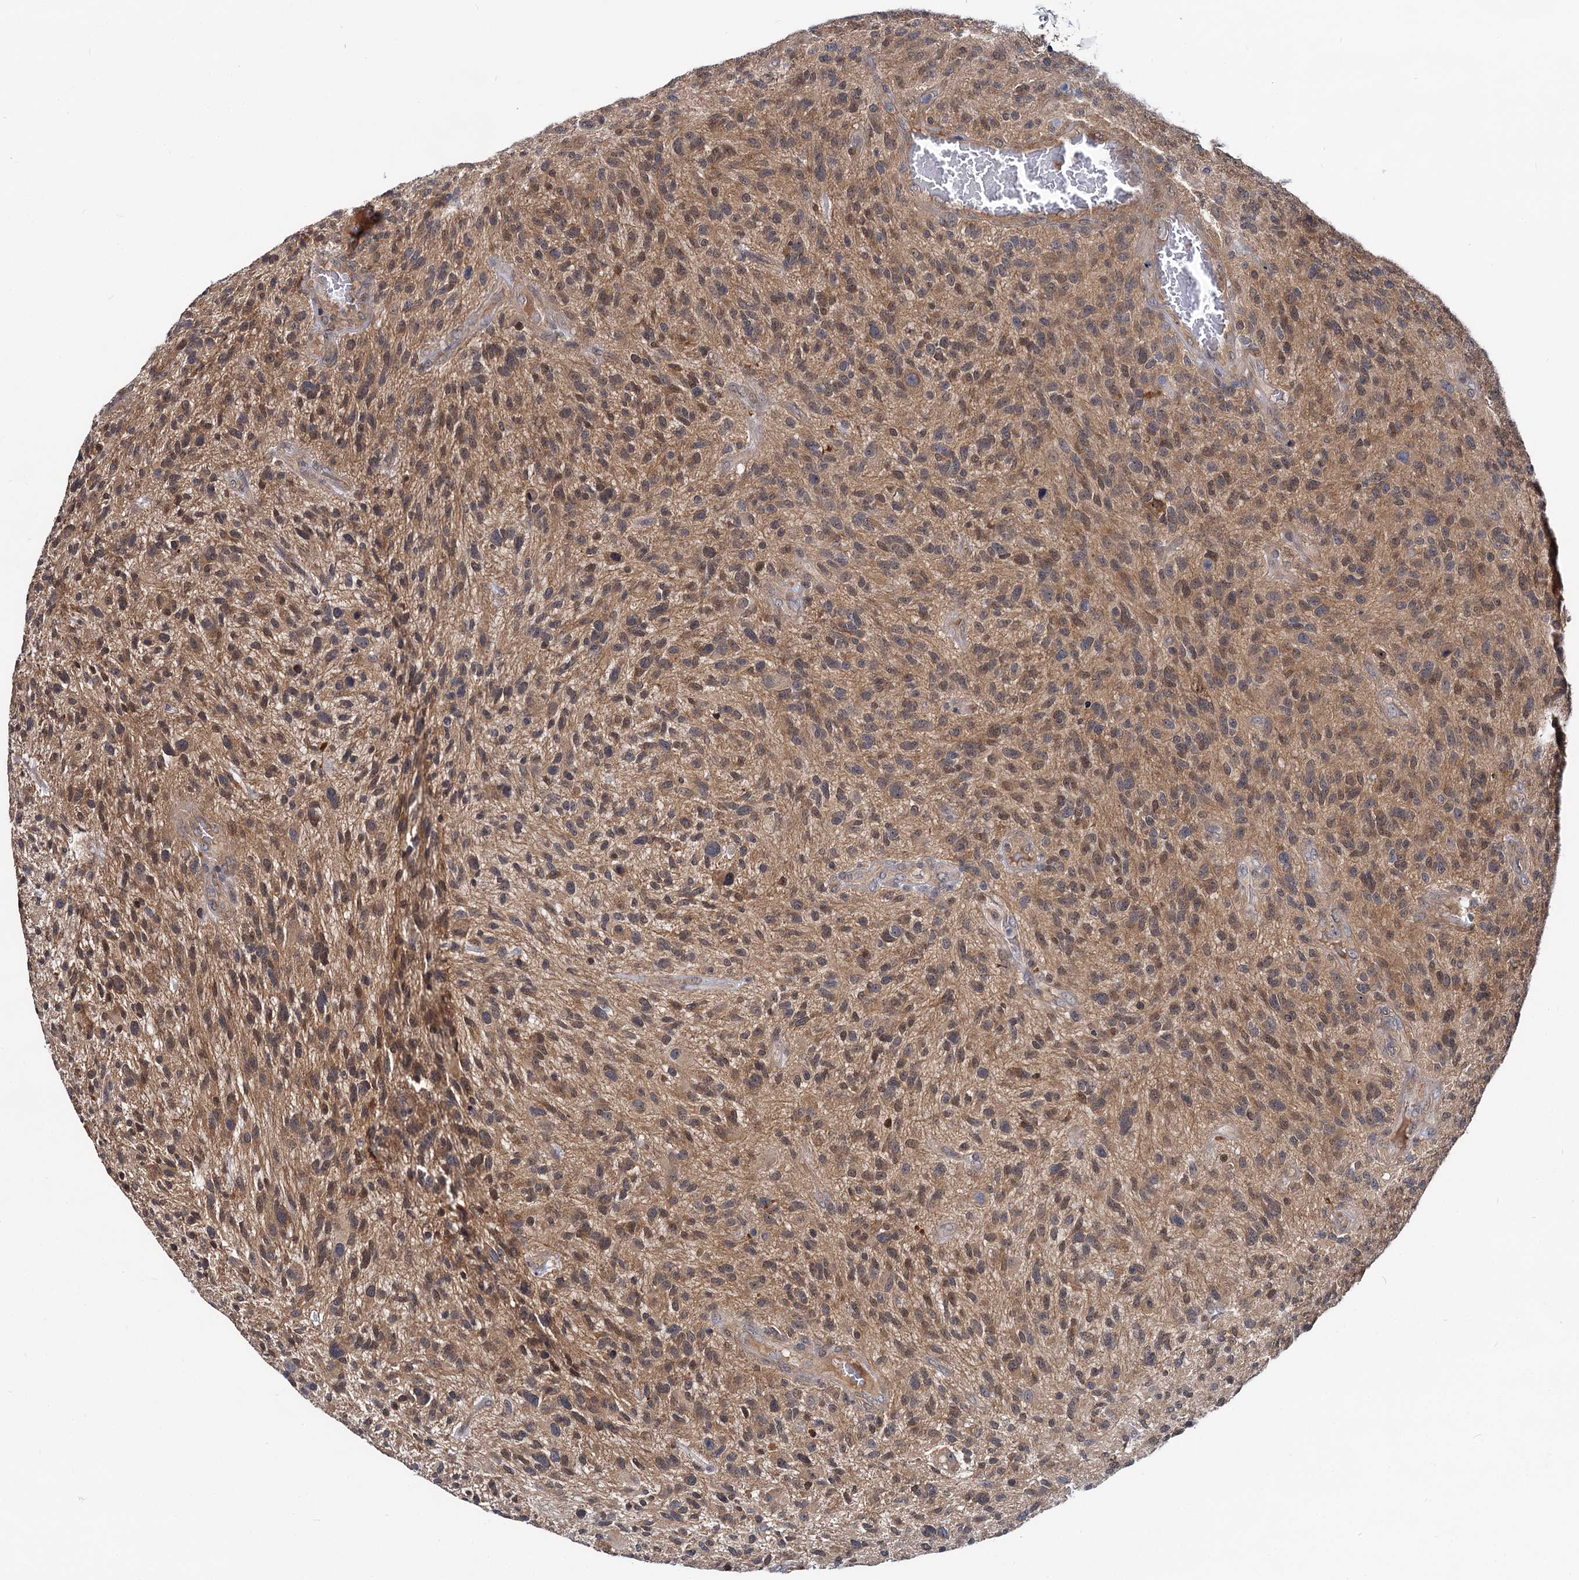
{"staining": {"intensity": "moderate", "quantity": ">75%", "location": "cytoplasmic/membranous,nuclear"}, "tissue": "glioma", "cell_type": "Tumor cells", "image_type": "cancer", "snomed": [{"axis": "morphology", "description": "Glioma, malignant, High grade"}, {"axis": "topography", "description": "Brain"}], "caption": "Immunohistochemical staining of malignant high-grade glioma displays medium levels of moderate cytoplasmic/membranous and nuclear expression in approximately >75% of tumor cells.", "gene": "SNX15", "patient": {"sex": "male", "age": 47}}